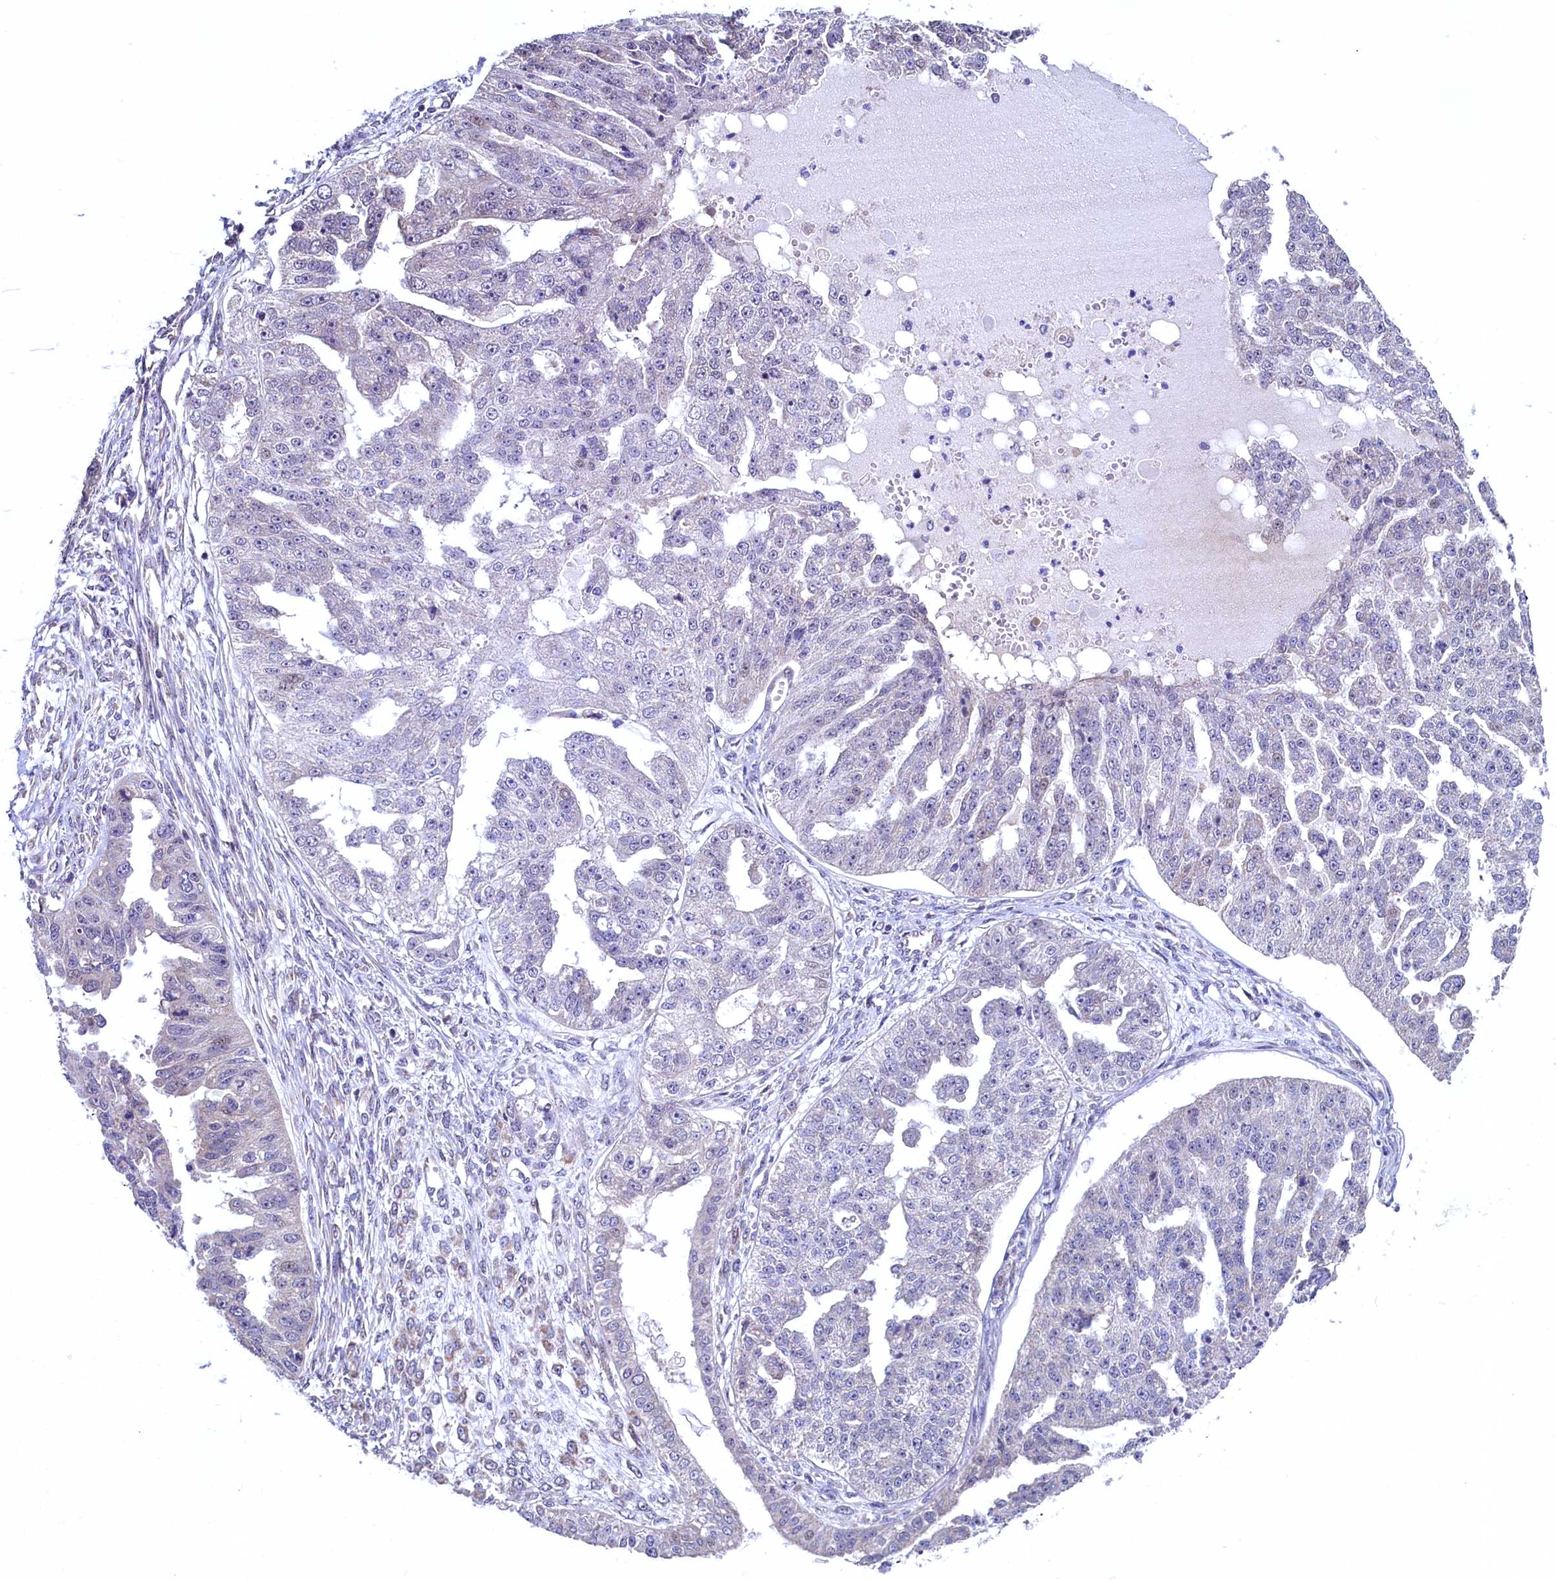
{"staining": {"intensity": "negative", "quantity": "none", "location": "none"}, "tissue": "ovarian cancer", "cell_type": "Tumor cells", "image_type": "cancer", "snomed": [{"axis": "morphology", "description": "Cystadenocarcinoma, serous, NOS"}, {"axis": "topography", "description": "Ovary"}], "caption": "Protein analysis of ovarian cancer (serous cystadenocarcinoma) displays no significant expression in tumor cells.", "gene": "RBFA", "patient": {"sex": "female", "age": 58}}